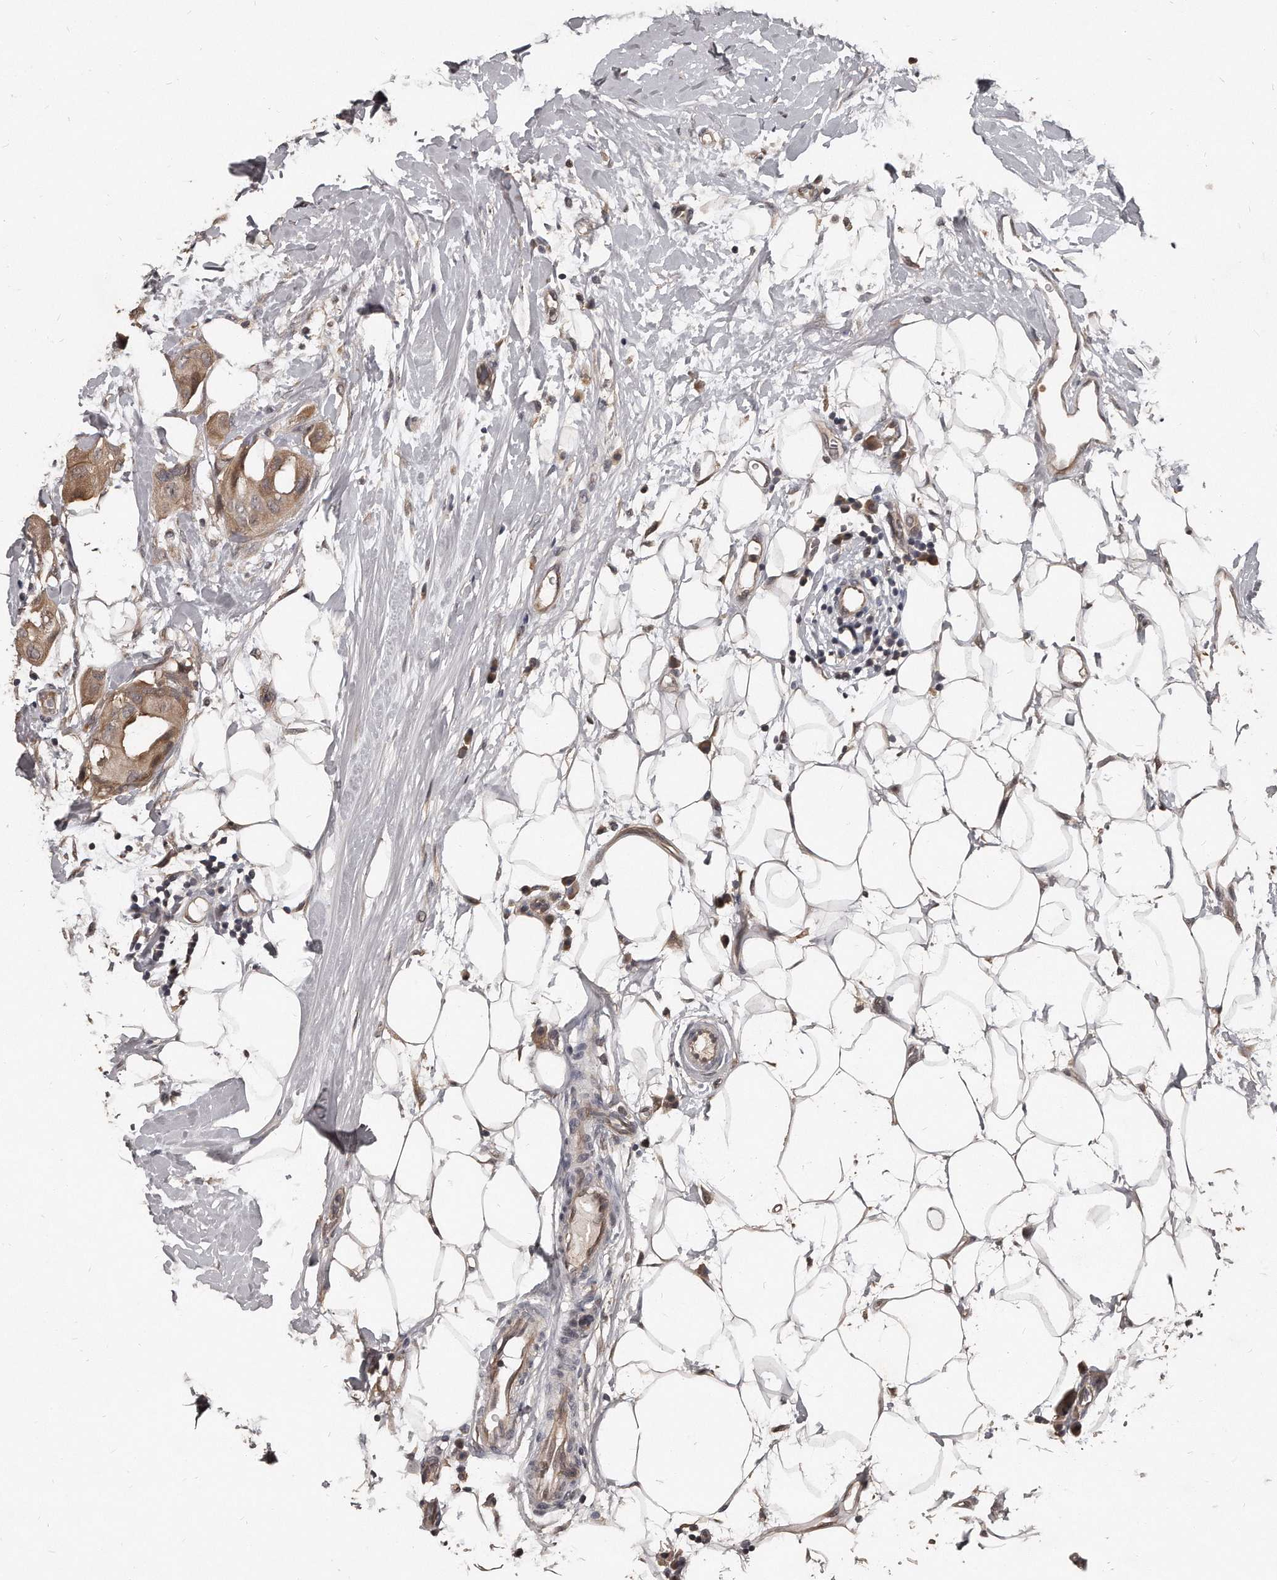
{"staining": {"intensity": "moderate", "quantity": ">75%", "location": "cytoplasmic/membranous"}, "tissue": "breast cancer", "cell_type": "Tumor cells", "image_type": "cancer", "snomed": [{"axis": "morphology", "description": "Duct carcinoma"}, {"axis": "topography", "description": "Breast"}], "caption": "The micrograph displays a brown stain indicating the presence of a protein in the cytoplasmic/membranous of tumor cells in intraductal carcinoma (breast).", "gene": "GRB10", "patient": {"sex": "female", "age": 40}}